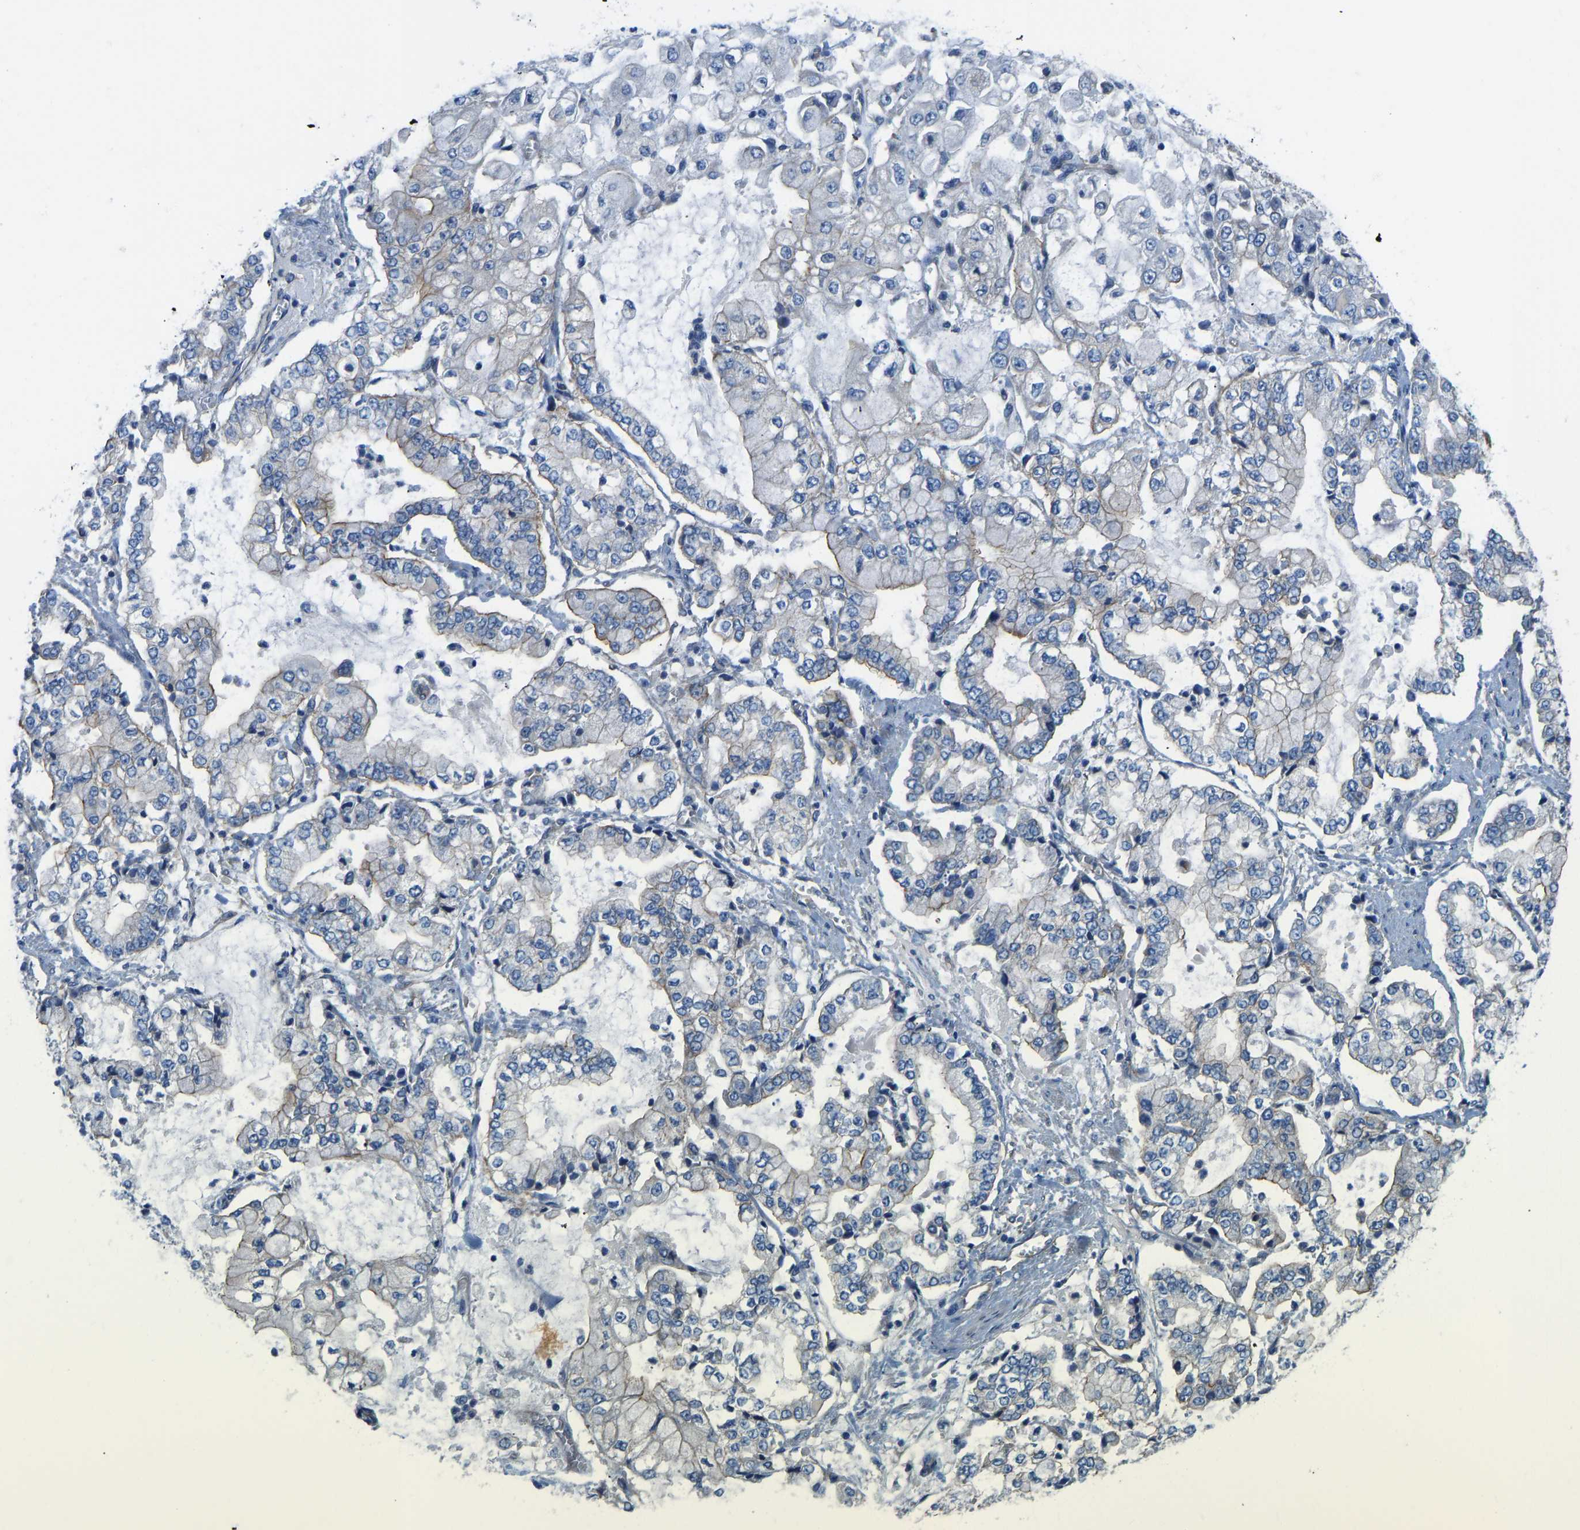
{"staining": {"intensity": "moderate", "quantity": "<25%", "location": "cytoplasmic/membranous"}, "tissue": "stomach cancer", "cell_type": "Tumor cells", "image_type": "cancer", "snomed": [{"axis": "morphology", "description": "Adenocarcinoma, NOS"}, {"axis": "topography", "description": "Stomach"}], "caption": "Immunohistochemical staining of stomach cancer reveals low levels of moderate cytoplasmic/membranous protein expression in about <25% of tumor cells. (IHC, brightfield microscopy, high magnification).", "gene": "CHAD", "patient": {"sex": "male", "age": 76}}